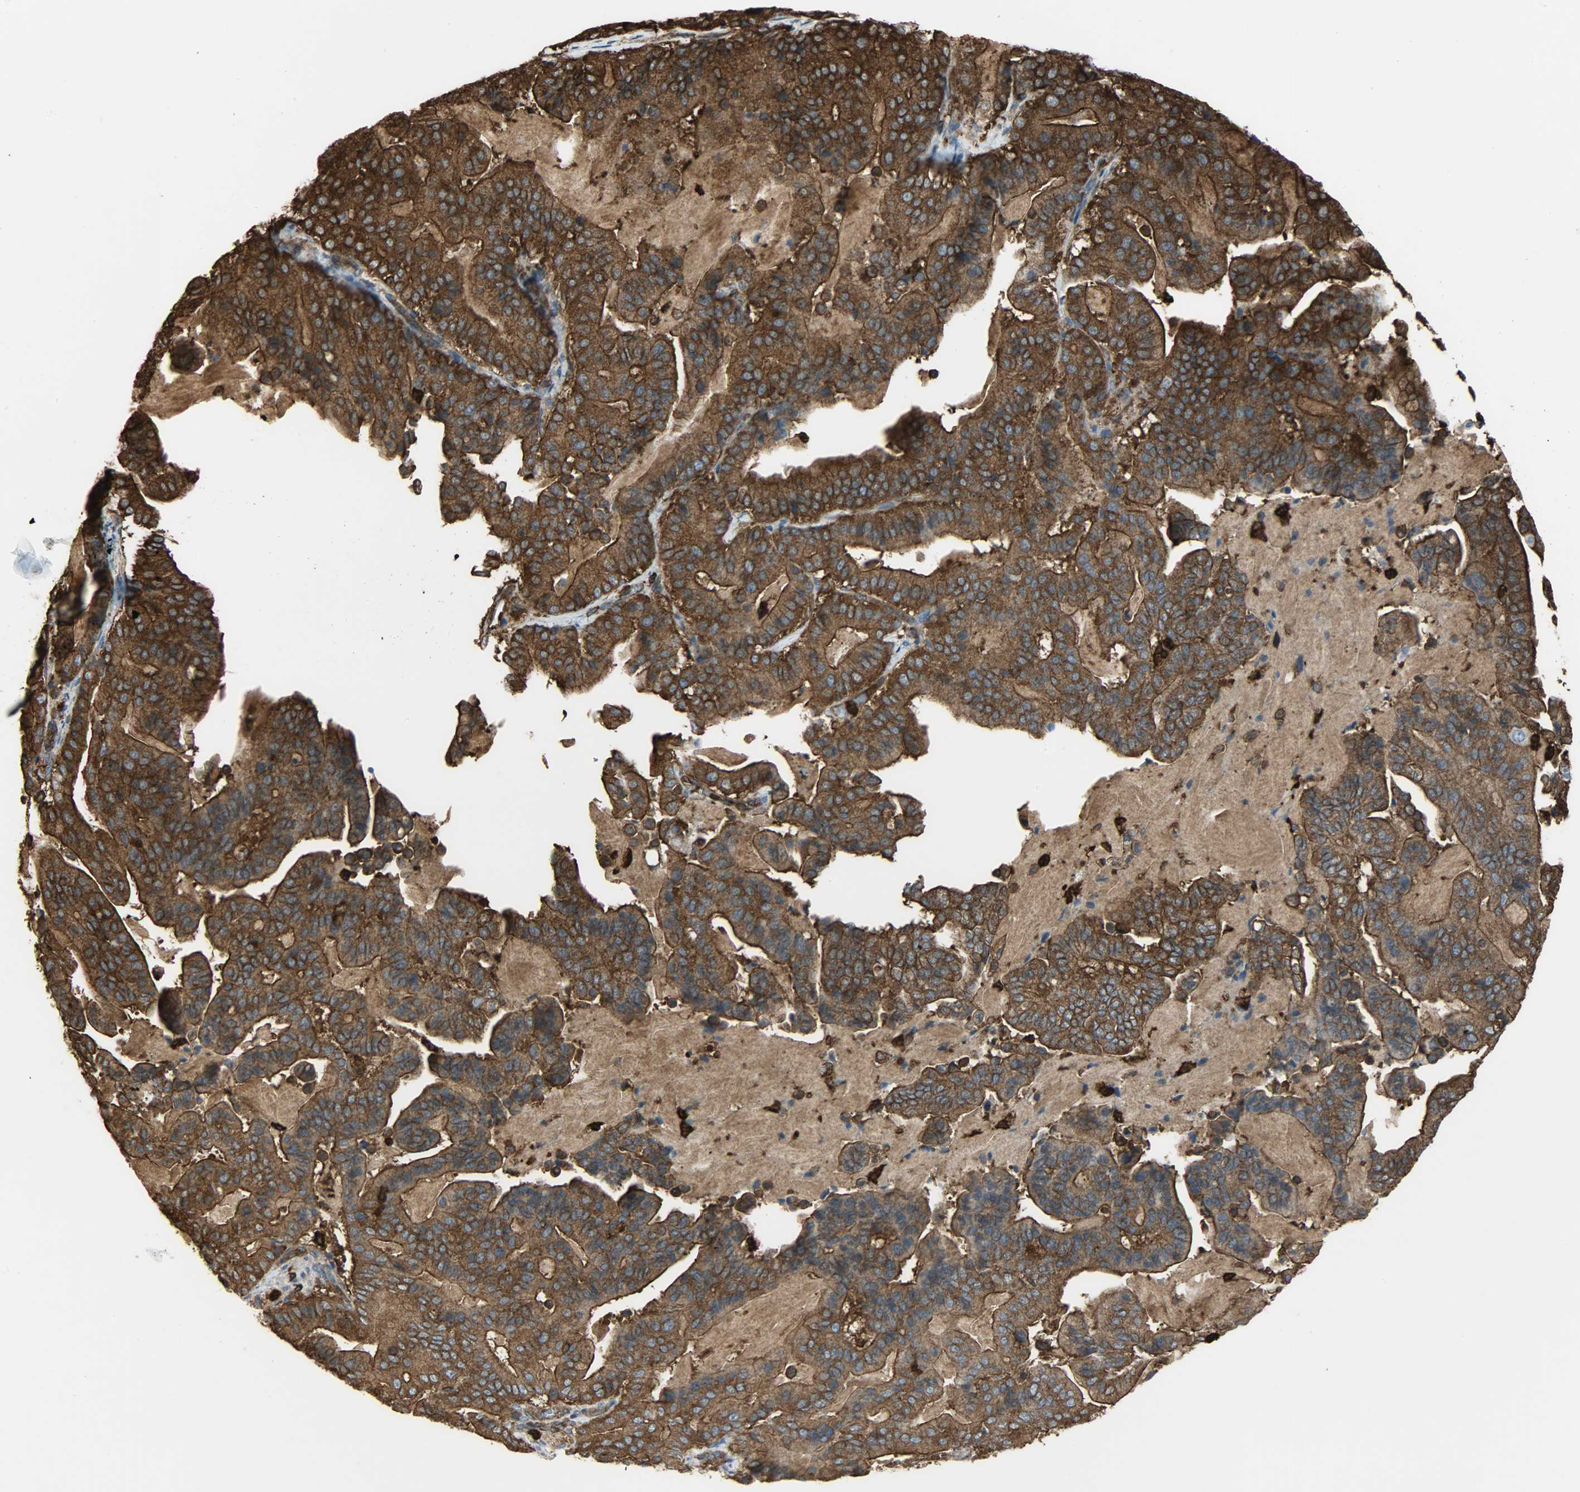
{"staining": {"intensity": "strong", "quantity": ">75%", "location": "cytoplasmic/membranous"}, "tissue": "pancreatic cancer", "cell_type": "Tumor cells", "image_type": "cancer", "snomed": [{"axis": "morphology", "description": "Adenocarcinoma, NOS"}, {"axis": "topography", "description": "Pancreas"}], "caption": "Protein staining of adenocarcinoma (pancreatic) tissue shows strong cytoplasmic/membranous expression in approximately >75% of tumor cells. (IHC, brightfield microscopy, high magnification).", "gene": "VASP", "patient": {"sex": "male", "age": 63}}